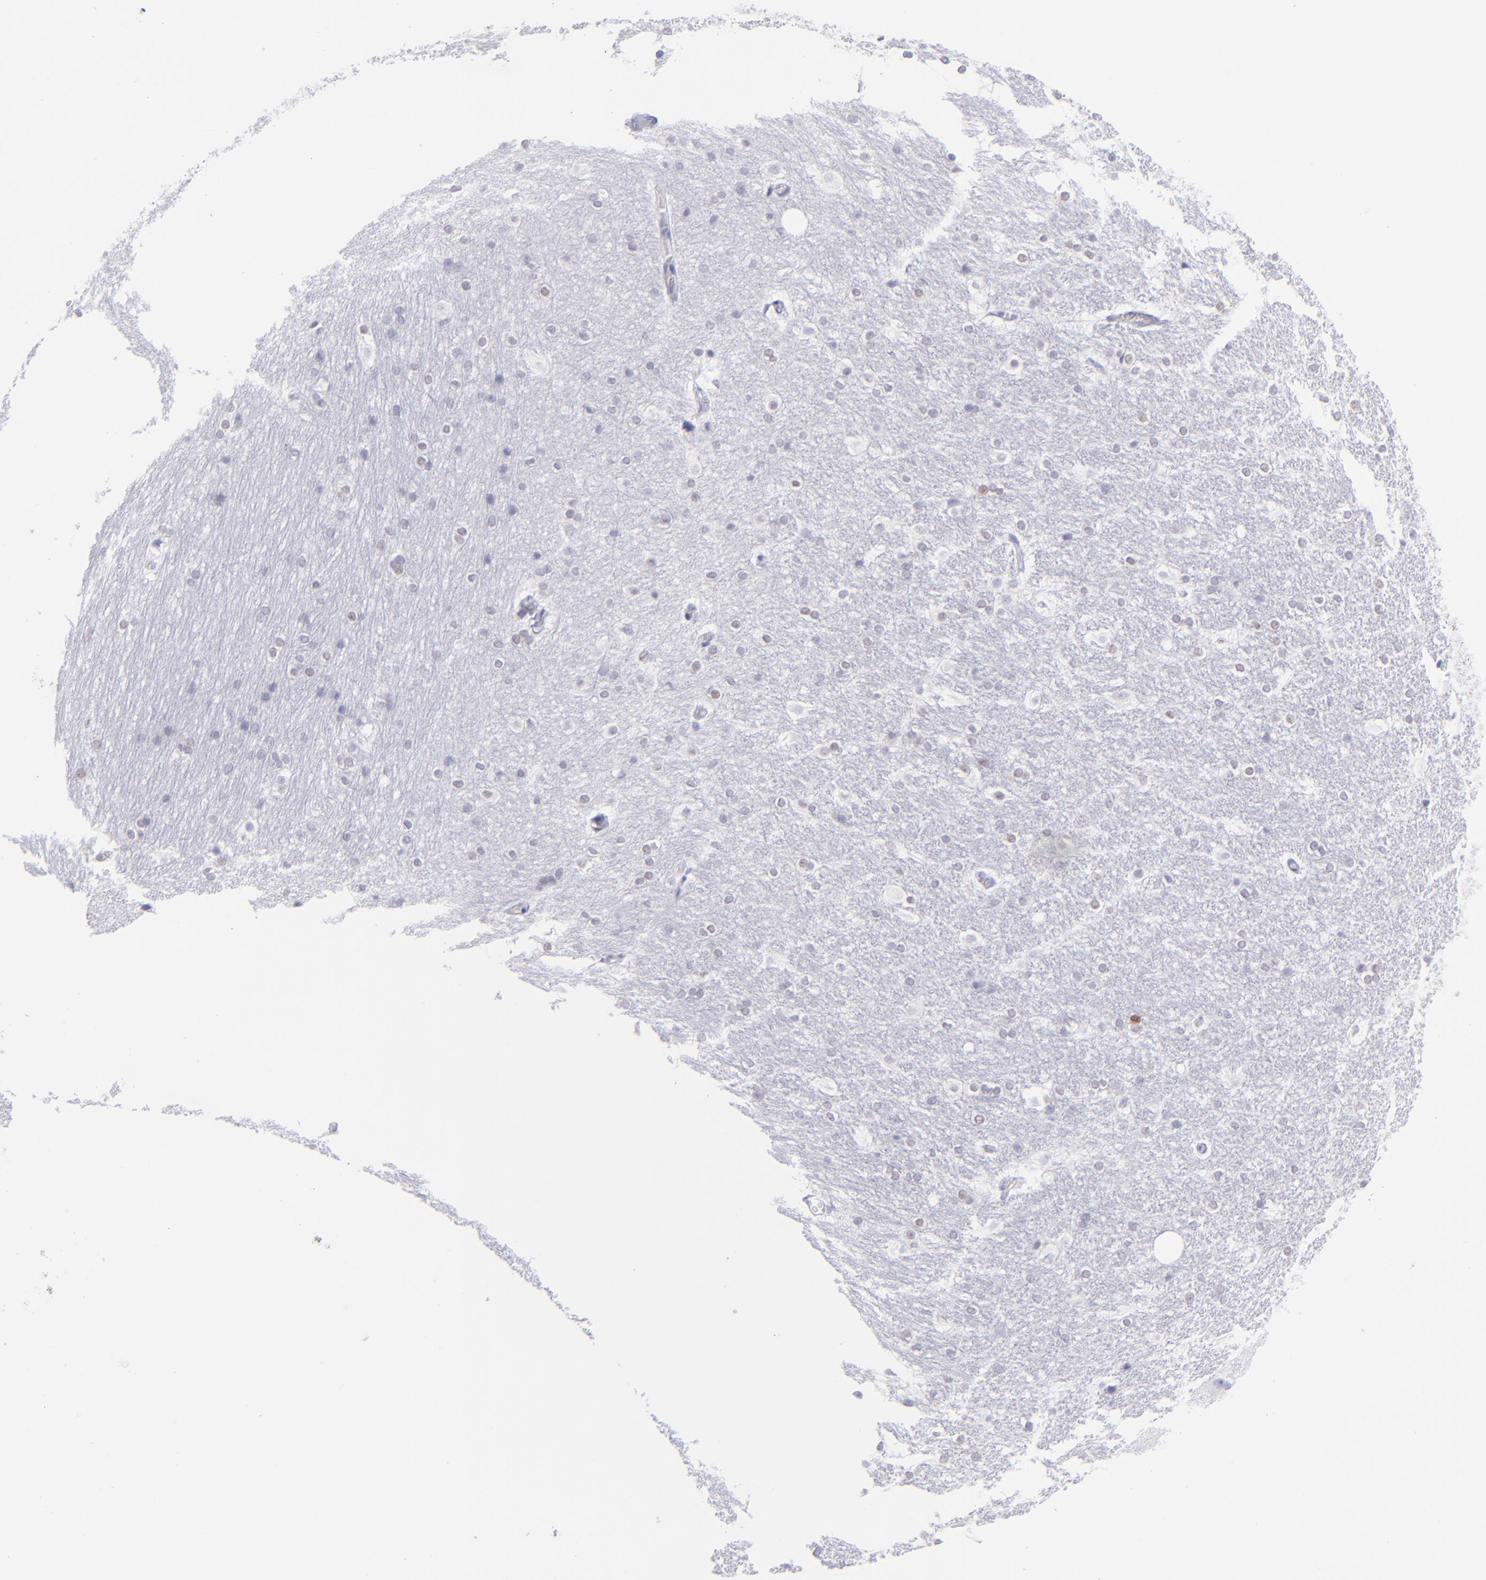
{"staining": {"intensity": "negative", "quantity": "none", "location": "none"}, "tissue": "hippocampus", "cell_type": "Glial cells", "image_type": "normal", "snomed": [{"axis": "morphology", "description": "Normal tissue, NOS"}, {"axis": "topography", "description": "Hippocampus"}], "caption": "The micrograph exhibits no staining of glial cells in unremarkable hippocampus.", "gene": "MITF", "patient": {"sex": "female", "age": 19}}